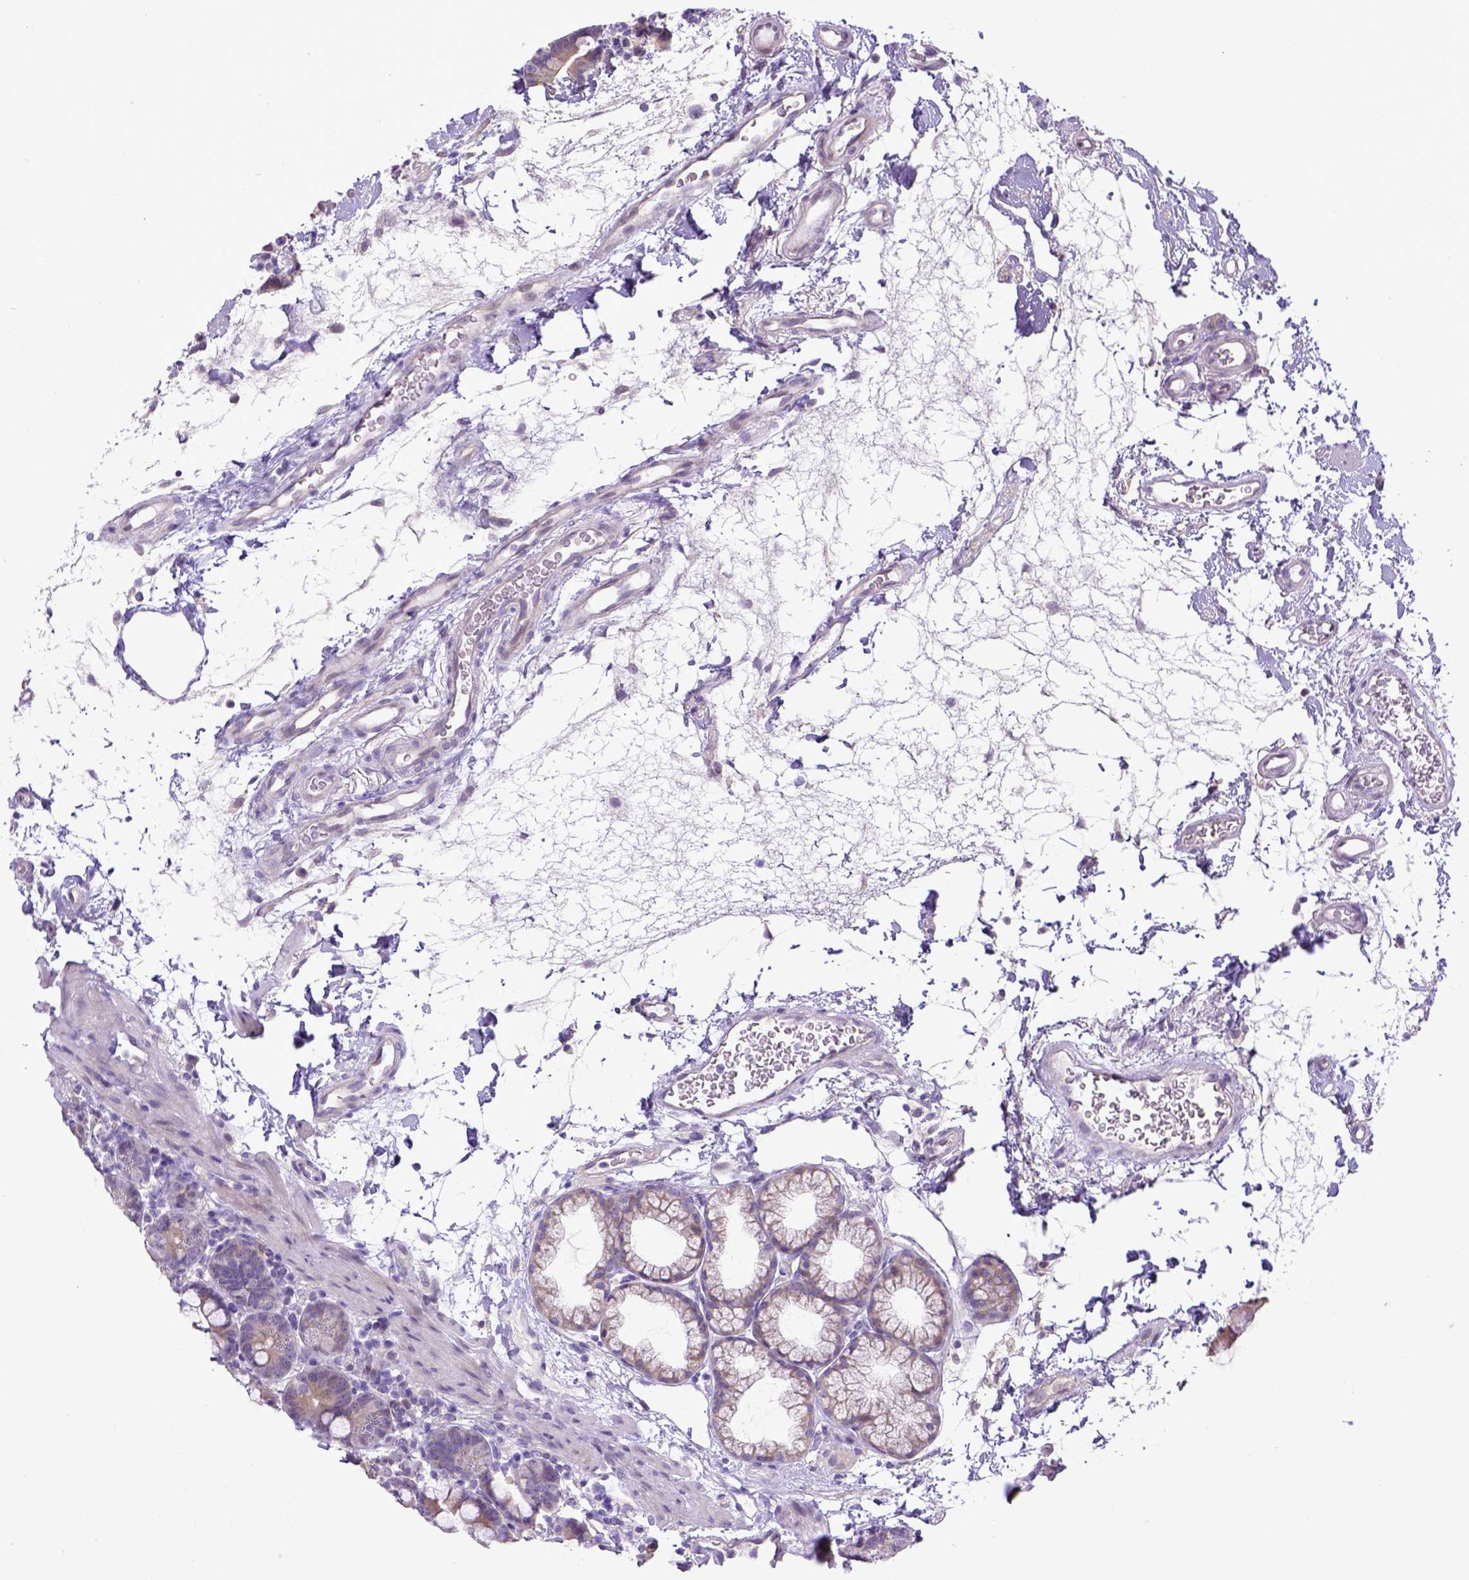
{"staining": {"intensity": "weak", "quantity": "<25%", "location": "cytoplasmic/membranous"}, "tissue": "duodenum", "cell_type": "Glandular cells", "image_type": "normal", "snomed": [{"axis": "morphology", "description": "Normal tissue, NOS"}, {"axis": "topography", "description": "Pancreas"}, {"axis": "topography", "description": "Duodenum"}], "caption": "This is an immunohistochemistry photomicrograph of benign duodenum. There is no staining in glandular cells.", "gene": "CD40", "patient": {"sex": "male", "age": 59}}